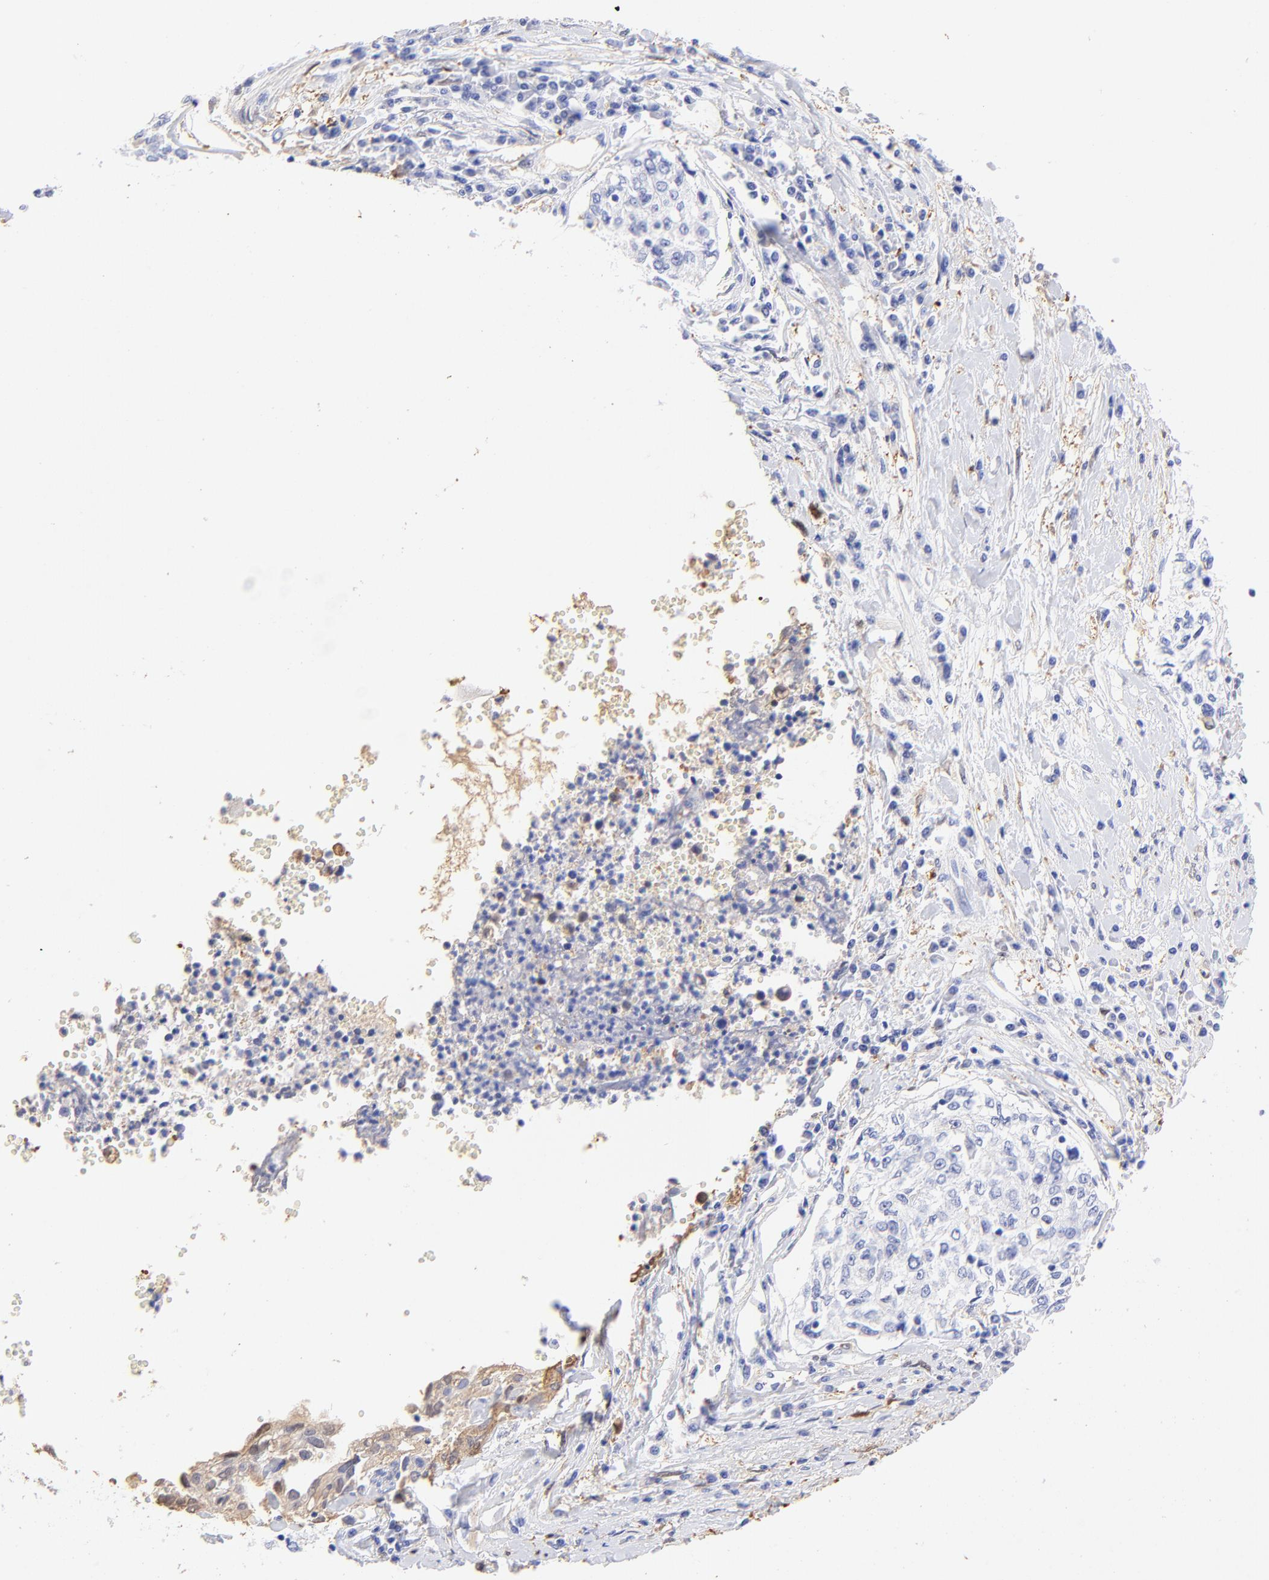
{"staining": {"intensity": "negative", "quantity": "none", "location": "none"}, "tissue": "cervical cancer", "cell_type": "Tumor cells", "image_type": "cancer", "snomed": [{"axis": "morphology", "description": "Normal tissue, NOS"}, {"axis": "morphology", "description": "Squamous cell carcinoma, NOS"}, {"axis": "topography", "description": "Cervix"}], "caption": "High power microscopy micrograph of an IHC photomicrograph of squamous cell carcinoma (cervical), revealing no significant positivity in tumor cells.", "gene": "ALDH1A1", "patient": {"sex": "female", "age": 45}}